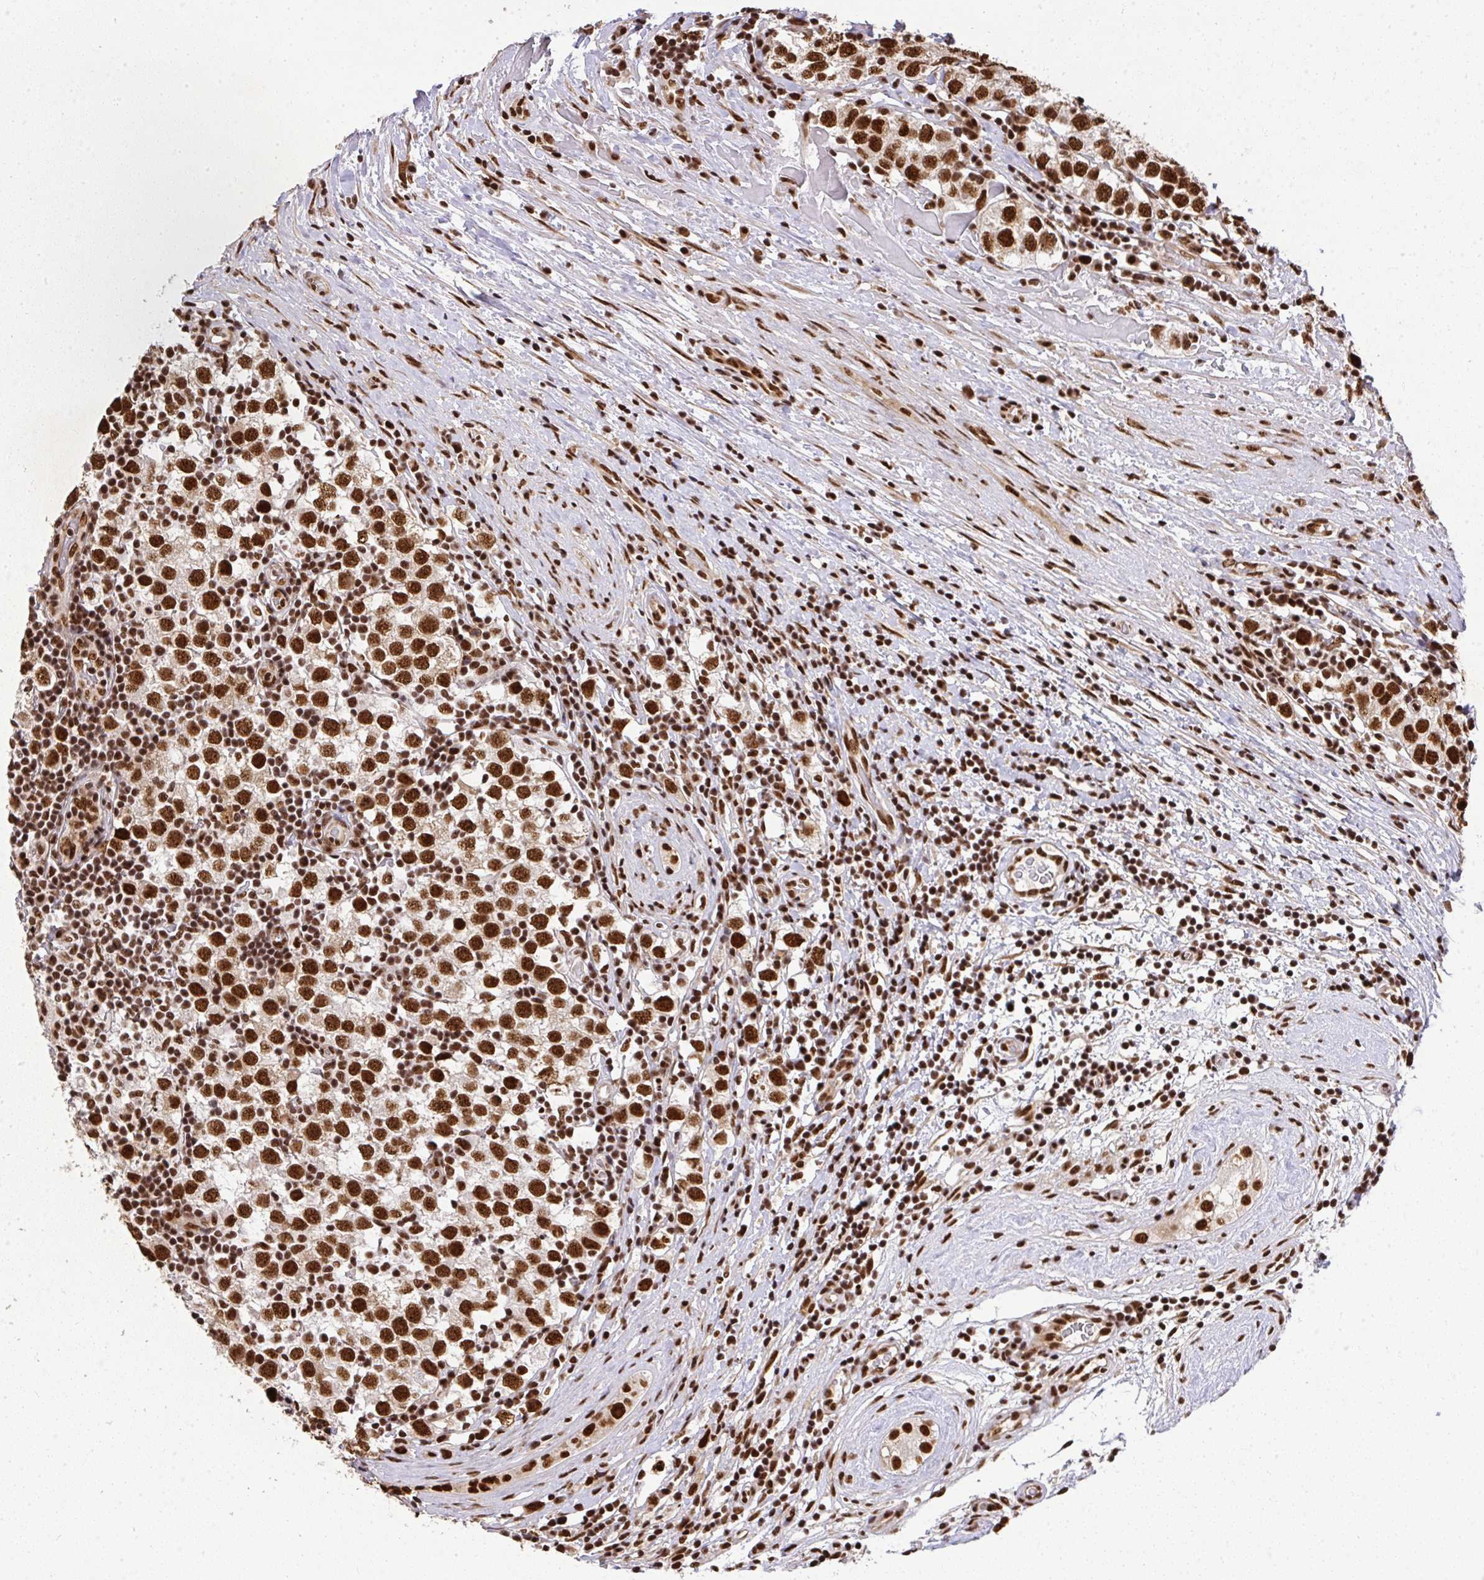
{"staining": {"intensity": "strong", "quantity": ">75%", "location": "nuclear"}, "tissue": "testis cancer", "cell_type": "Tumor cells", "image_type": "cancer", "snomed": [{"axis": "morphology", "description": "Seminoma, NOS"}, {"axis": "topography", "description": "Testis"}], "caption": "Testis seminoma stained with a protein marker exhibits strong staining in tumor cells.", "gene": "U2AF1", "patient": {"sex": "male", "age": 34}}